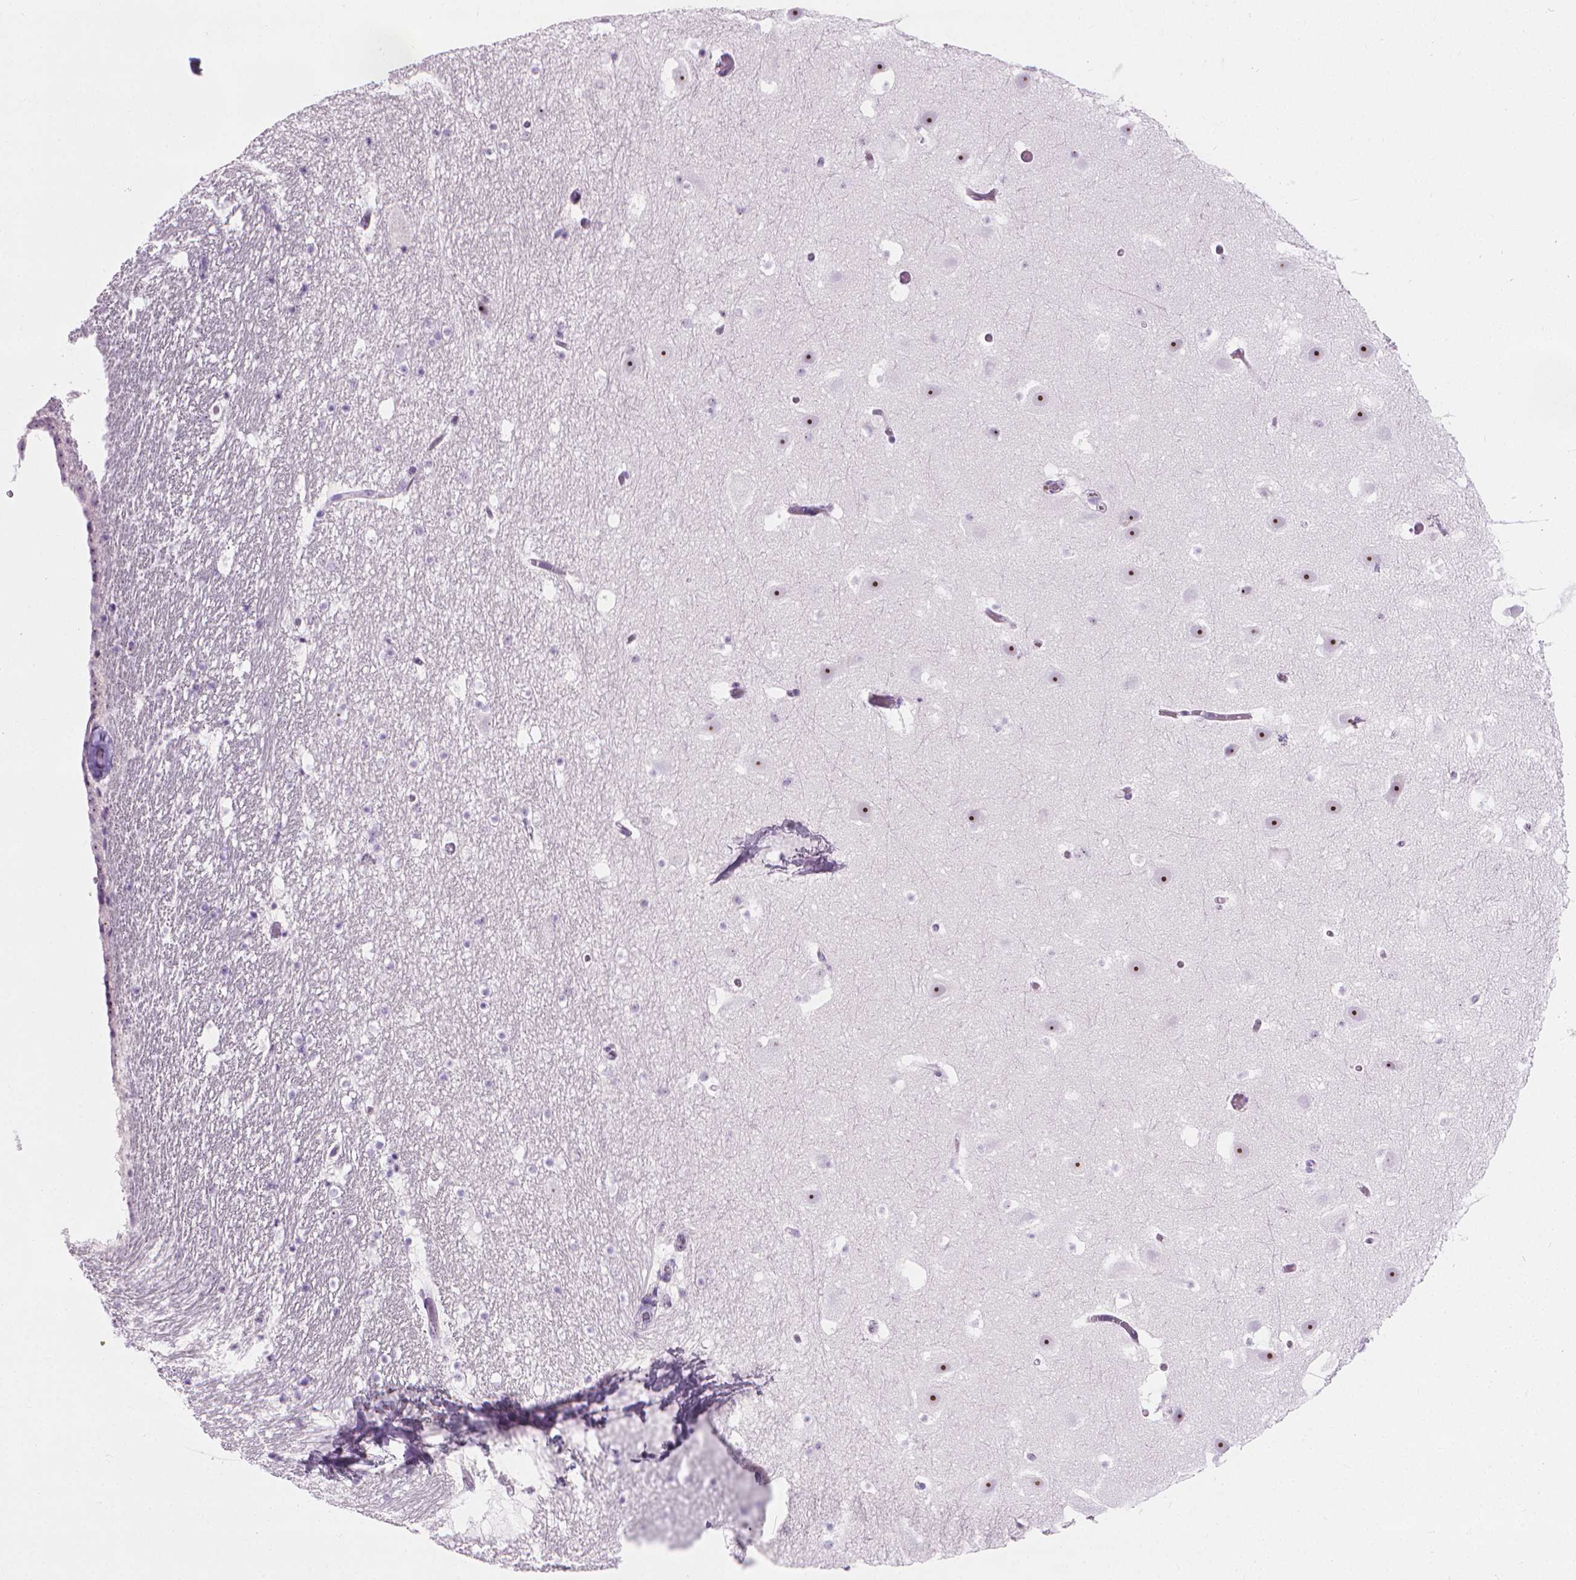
{"staining": {"intensity": "negative", "quantity": "none", "location": "none"}, "tissue": "hippocampus", "cell_type": "Glial cells", "image_type": "normal", "snomed": [{"axis": "morphology", "description": "Normal tissue, NOS"}, {"axis": "topography", "description": "Hippocampus"}], "caption": "Immunohistochemical staining of normal hippocampus displays no significant positivity in glial cells. Nuclei are stained in blue.", "gene": "NOL7", "patient": {"sex": "male", "age": 26}}